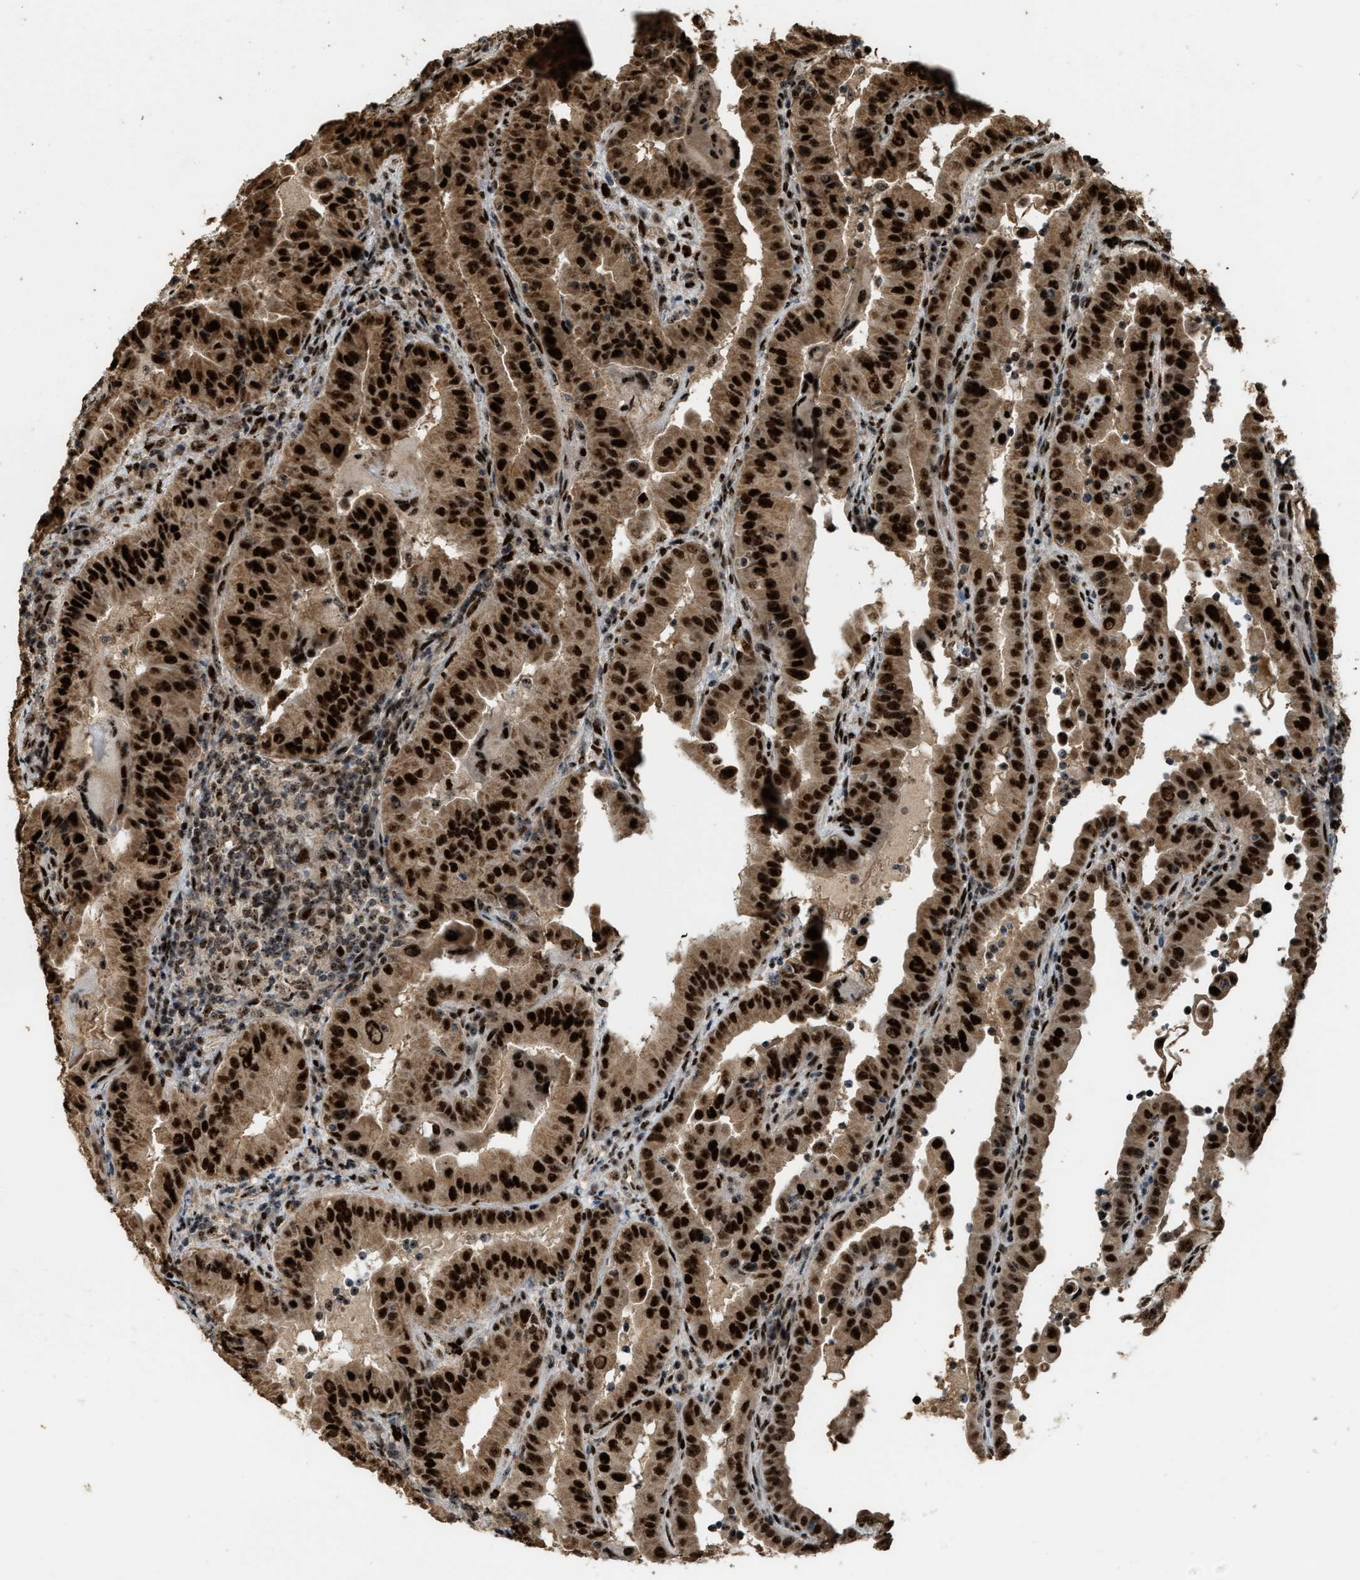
{"staining": {"intensity": "strong", "quantity": ">75%", "location": "cytoplasmic/membranous,nuclear"}, "tissue": "thyroid cancer", "cell_type": "Tumor cells", "image_type": "cancer", "snomed": [{"axis": "morphology", "description": "Papillary adenocarcinoma, NOS"}, {"axis": "topography", "description": "Thyroid gland"}], "caption": "Immunohistochemical staining of thyroid cancer exhibits strong cytoplasmic/membranous and nuclear protein positivity in approximately >75% of tumor cells.", "gene": "ZNF687", "patient": {"sex": "male", "age": 33}}